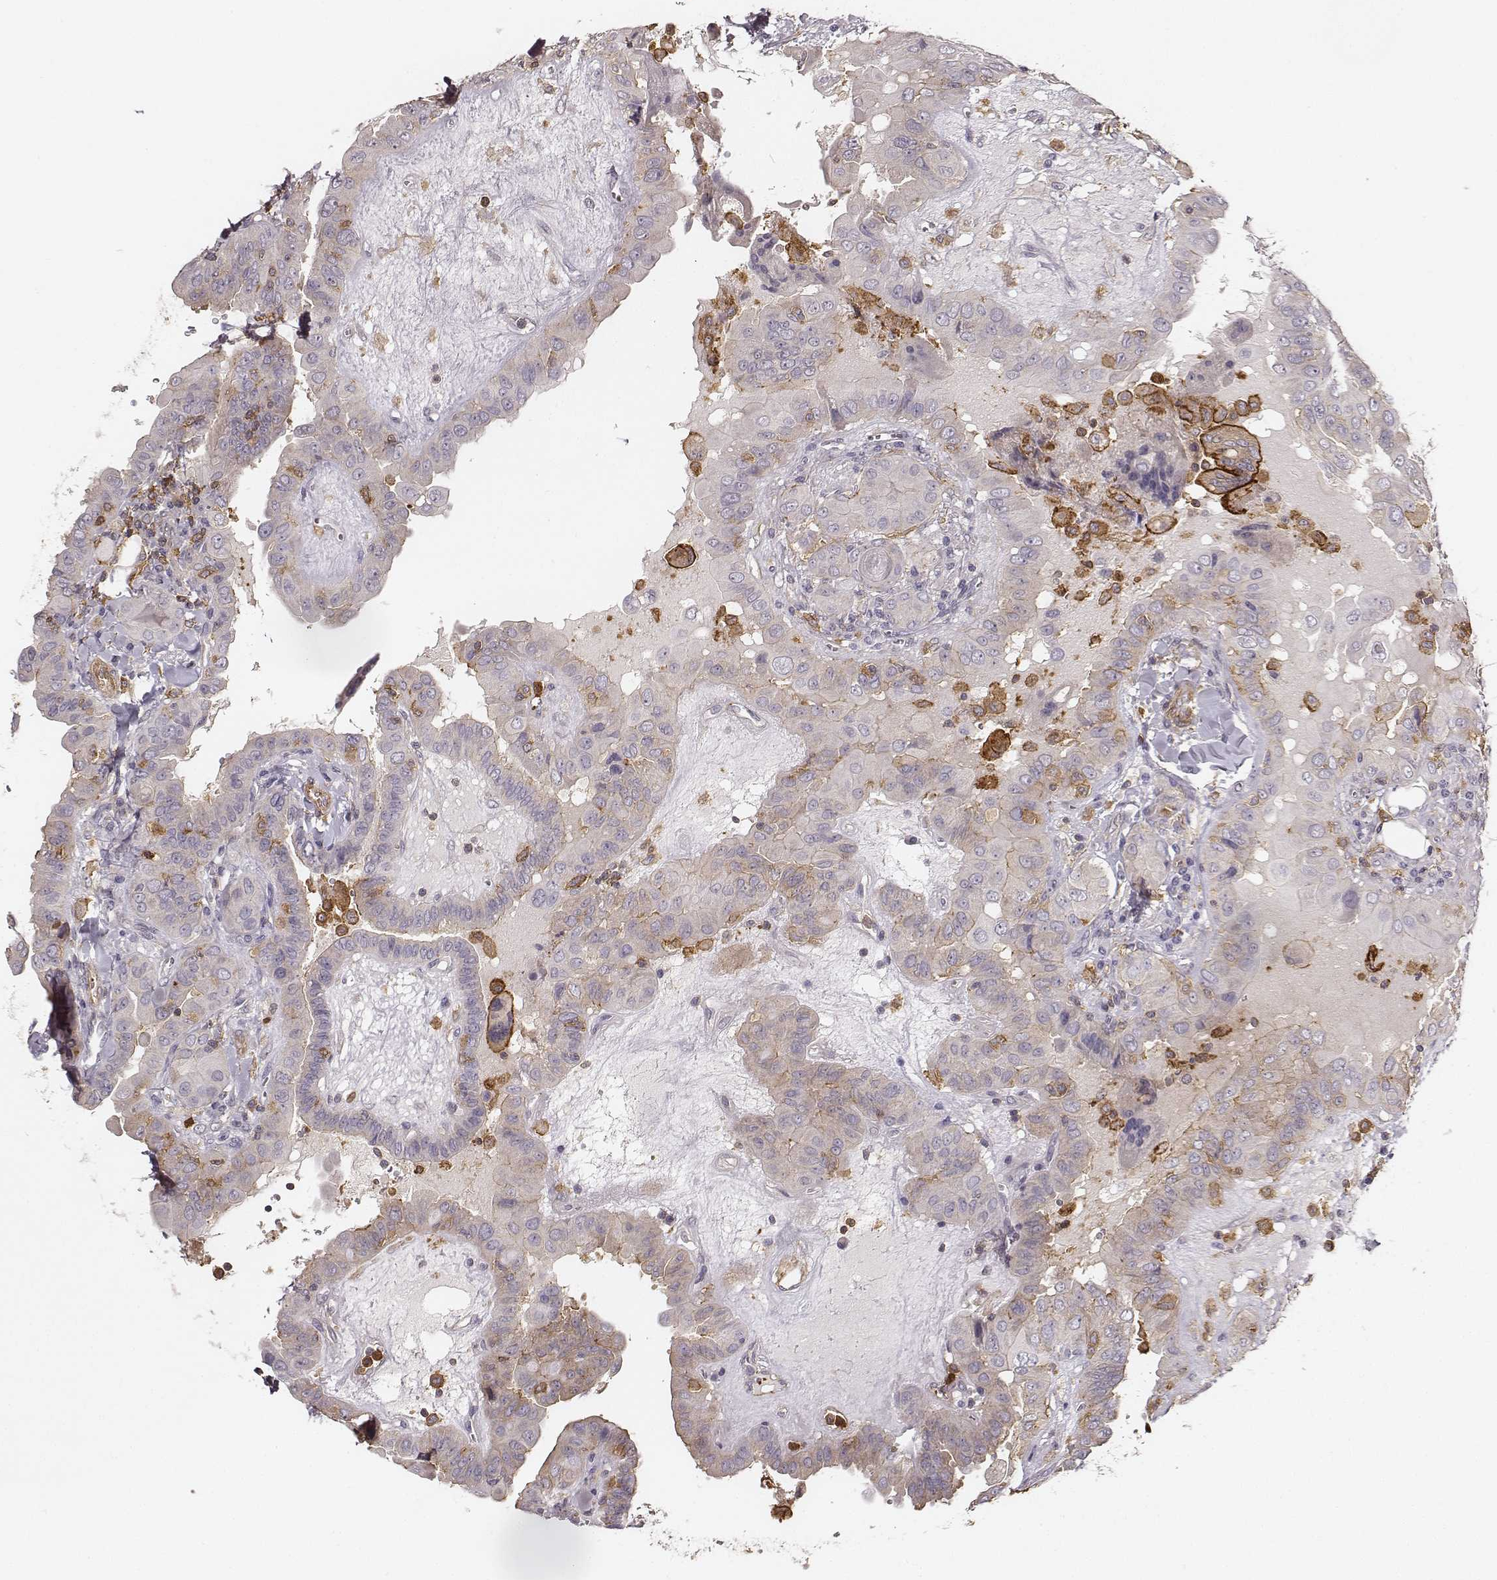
{"staining": {"intensity": "negative", "quantity": "none", "location": "none"}, "tissue": "thyroid cancer", "cell_type": "Tumor cells", "image_type": "cancer", "snomed": [{"axis": "morphology", "description": "Papillary adenocarcinoma, NOS"}, {"axis": "topography", "description": "Thyroid gland"}], "caption": "Immunohistochemistry (IHC) histopathology image of thyroid papillary adenocarcinoma stained for a protein (brown), which displays no staining in tumor cells. The staining was performed using DAB (3,3'-diaminobenzidine) to visualize the protein expression in brown, while the nuclei were stained in blue with hematoxylin (Magnification: 20x).", "gene": "ZYX", "patient": {"sex": "female", "age": 37}}